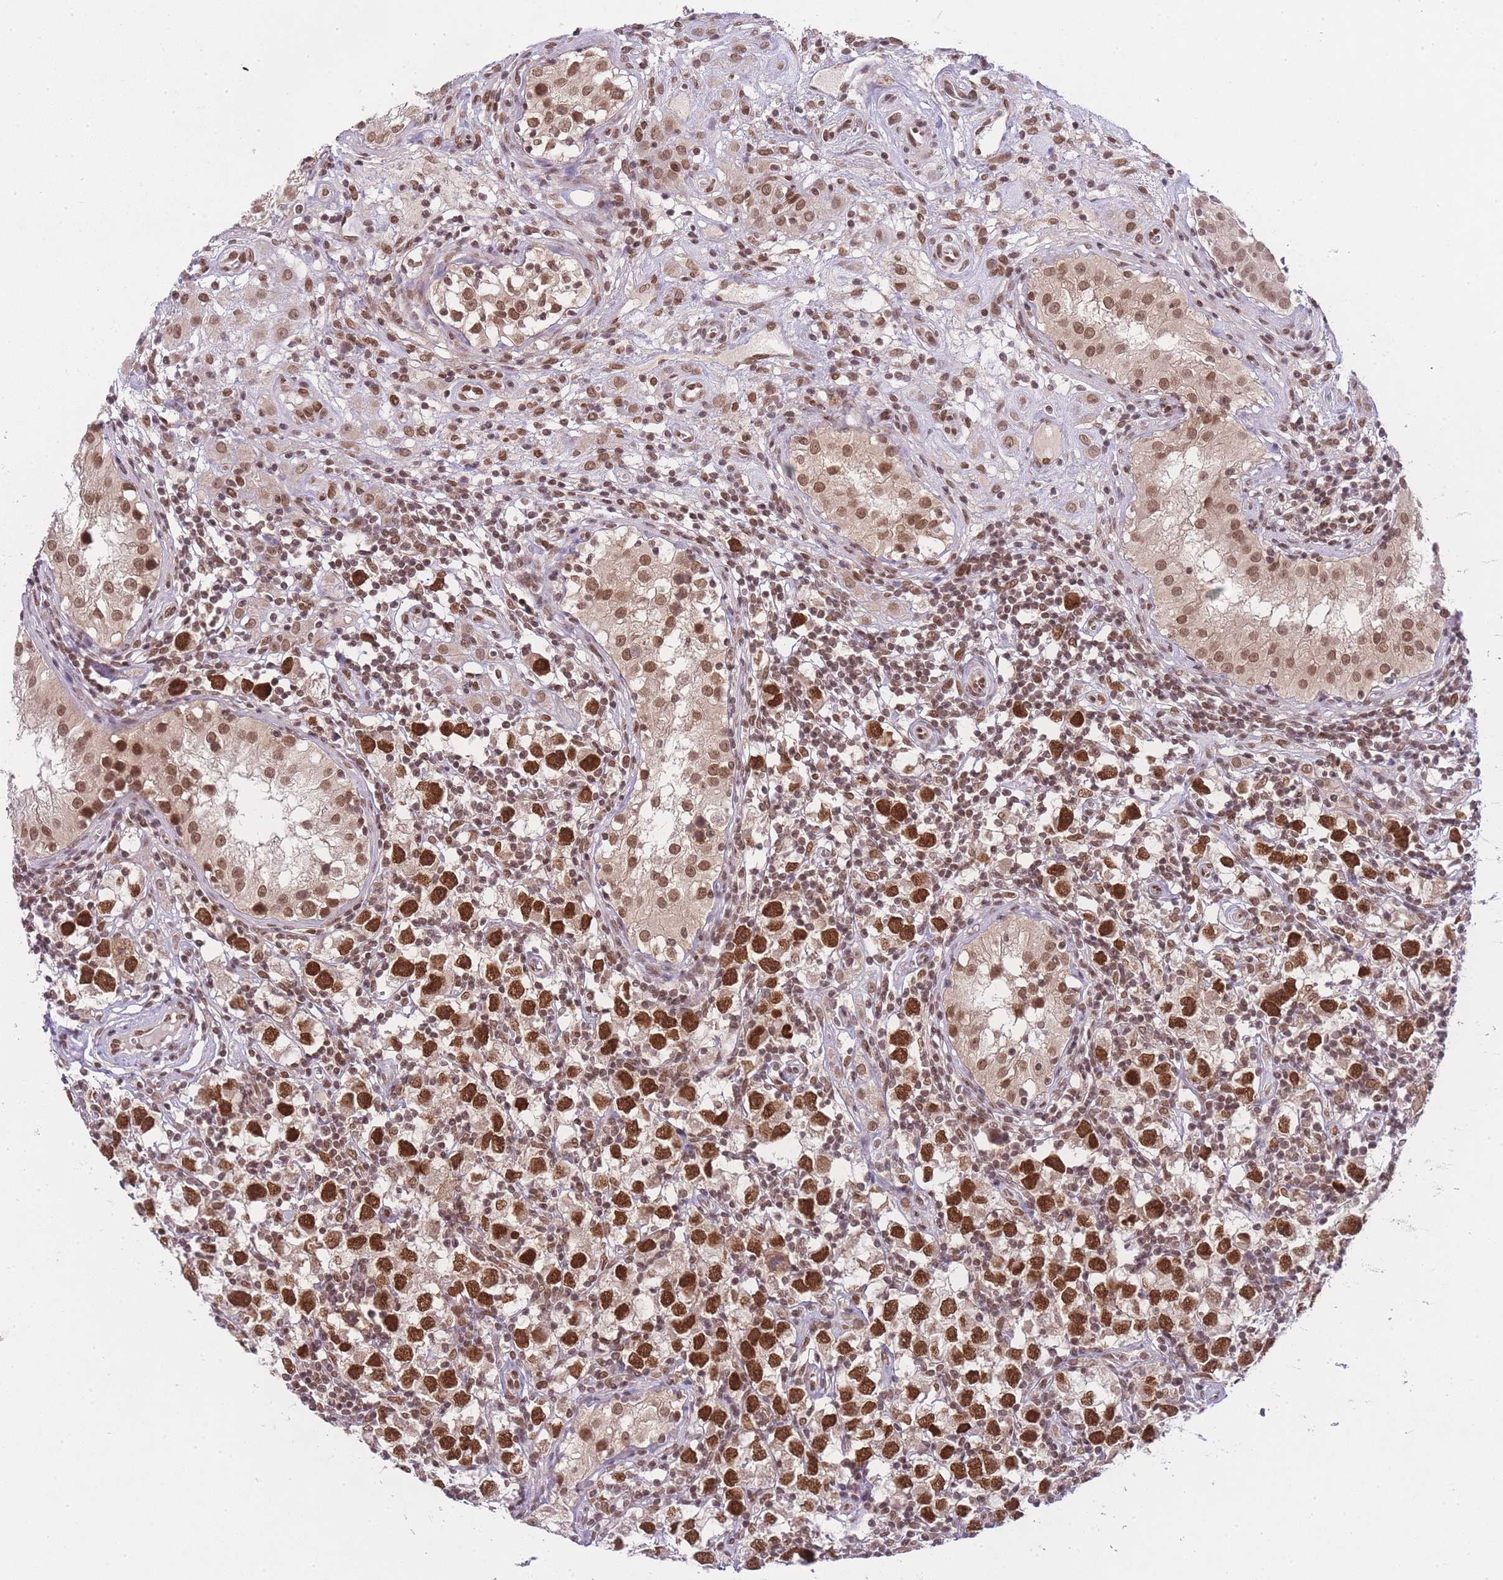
{"staining": {"intensity": "strong", "quantity": ">75%", "location": "nuclear"}, "tissue": "testis cancer", "cell_type": "Tumor cells", "image_type": "cancer", "snomed": [{"axis": "morphology", "description": "Seminoma, NOS"}, {"axis": "morphology", "description": "Carcinoma, Embryonal, NOS"}, {"axis": "topography", "description": "Testis"}], "caption": "The histopathology image demonstrates staining of testis cancer, revealing strong nuclear protein expression (brown color) within tumor cells.", "gene": "TMED3", "patient": {"sex": "male", "age": 29}}